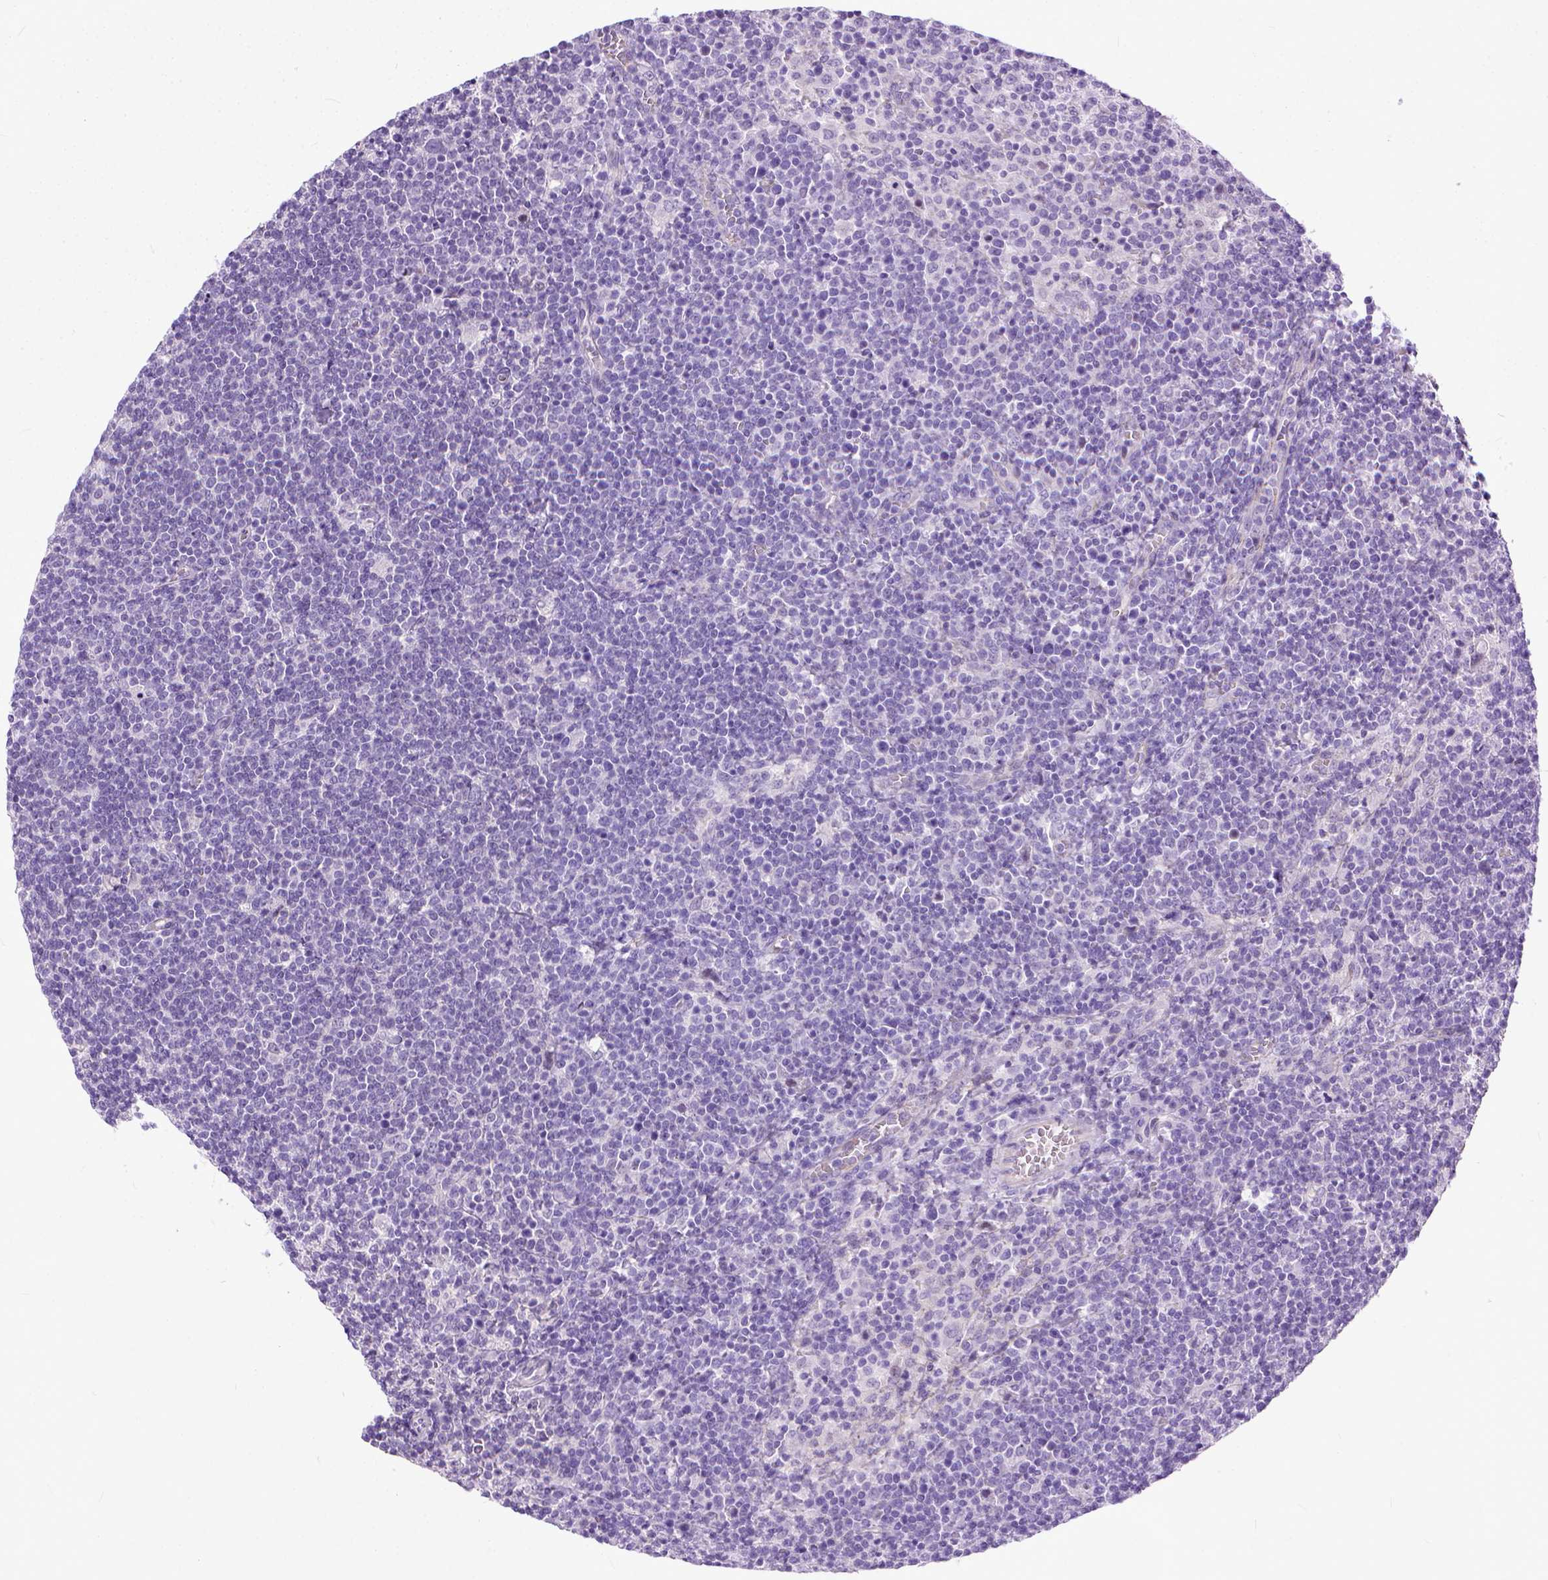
{"staining": {"intensity": "negative", "quantity": "none", "location": "none"}, "tissue": "lymphoma", "cell_type": "Tumor cells", "image_type": "cancer", "snomed": [{"axis": "morphology", "description": "Malignant lymphoma, non-Hodgkin's type, High grade"}, {"axis": "topography", "description": "Lymph node"}], "caption": "The image reveals no staining of tumor cells in malignant lymphoma, non-Hodgkin's type (high-grade). Brightfield microscopy of immunohistochemistry stained with DAB (brown) and hematoxylin (blue), captured at high magnification.", "gene": "ADGRF1", "patient": {"sex": "male", "age": 61}}